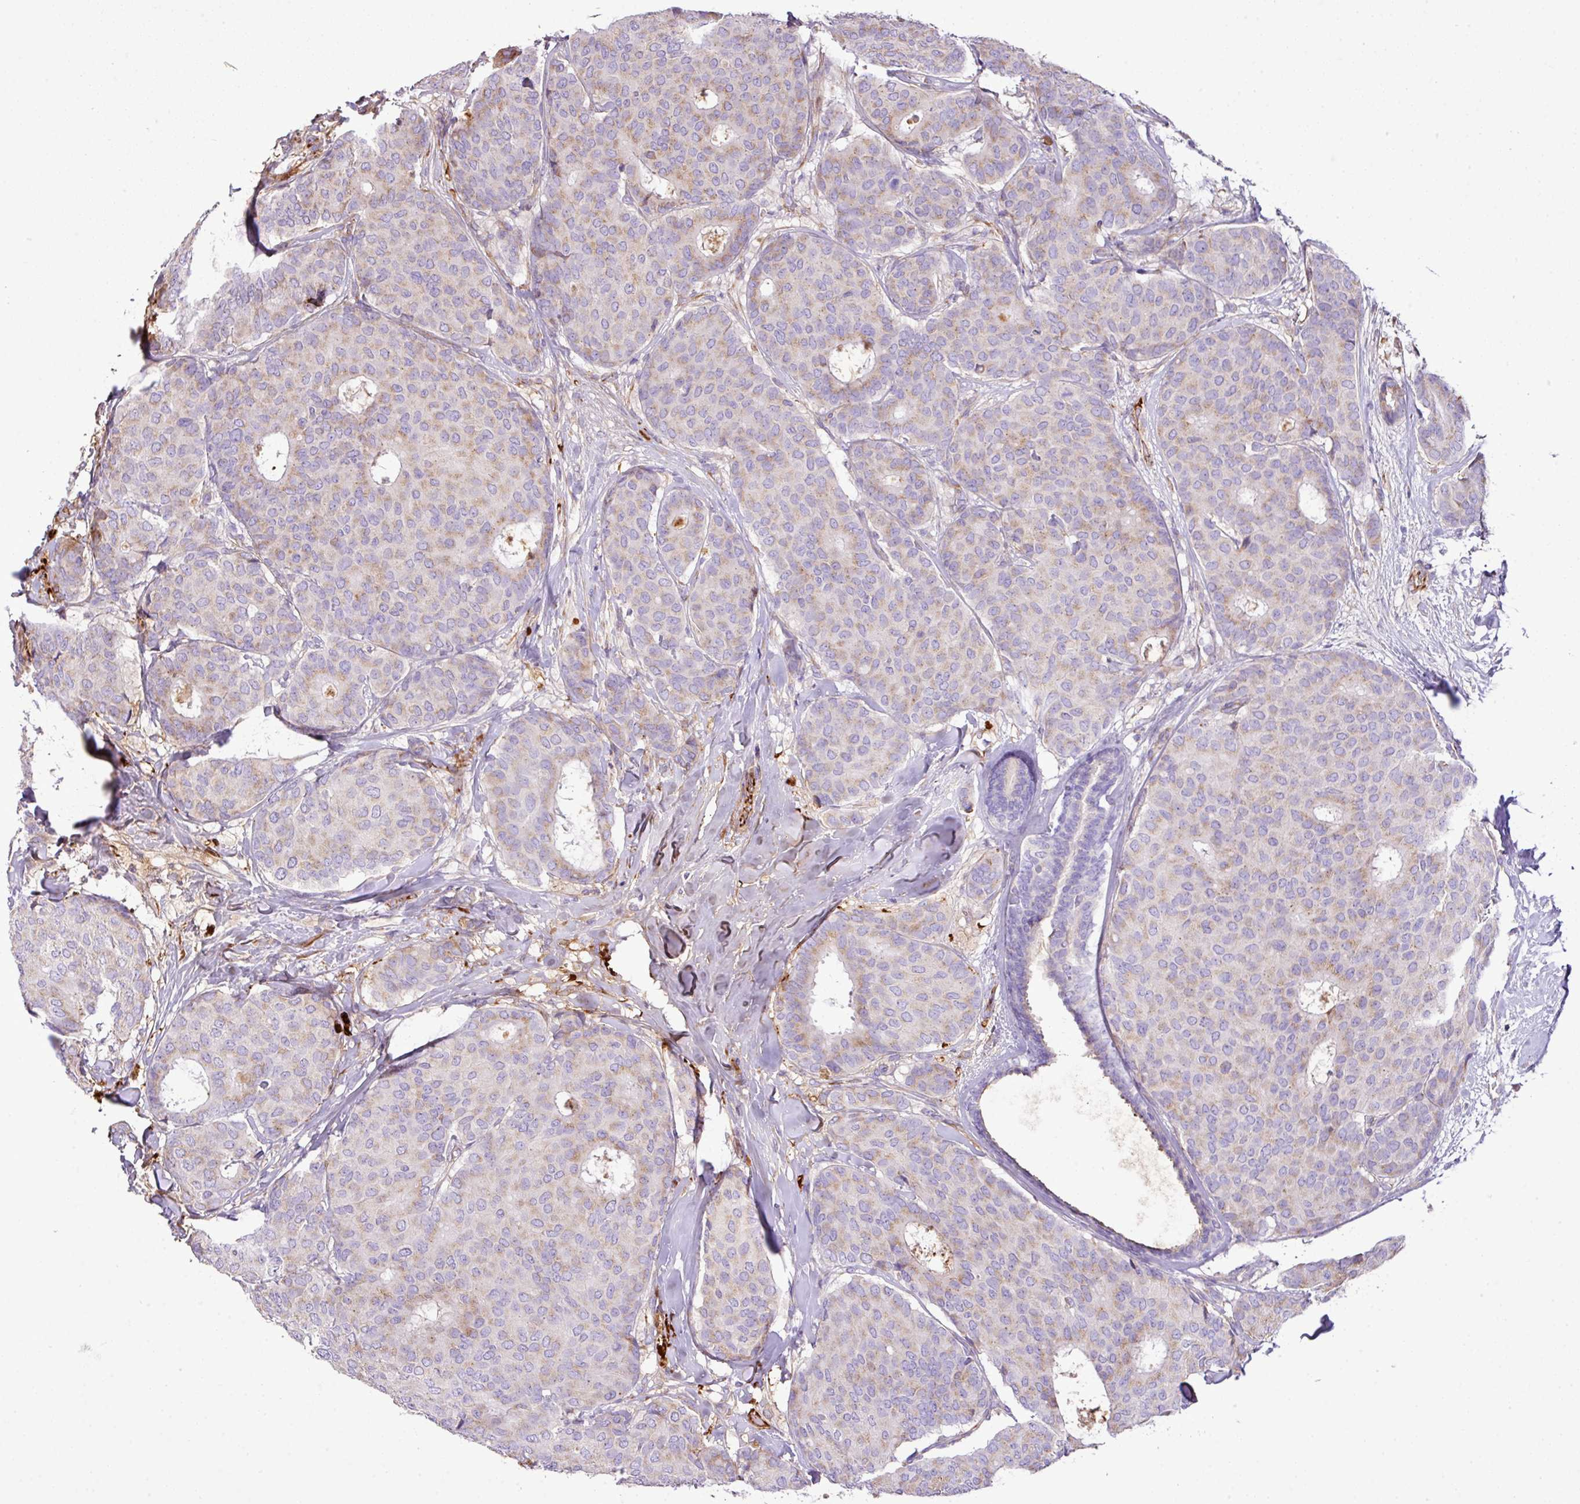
{"staining": {"intensity": "weak", "quantity": "25%-75%", "location": "cytoplasmic/membranous"}, "tissue": "breast cancer", "cell_type": "Tumor cells", "image_type": "cancer", "snomed": [{"axis": "morphology", "description": "Duct carcinoma"}, {"axis": "topography", "description": "Breast"}], "caption": "Immunohistochemistry image of neoplastic tissue: human breast cancer (intraductal carcinoma) stained using immunohistochemistry displays low levels of weak protein expression localized specifically in the cytoplasmic/membranous of tumor cells, appearing as a cytoplasmic/membranous brown color.", "gene": "CTXN2", "patient": {"sex": "female", "age": 75}}